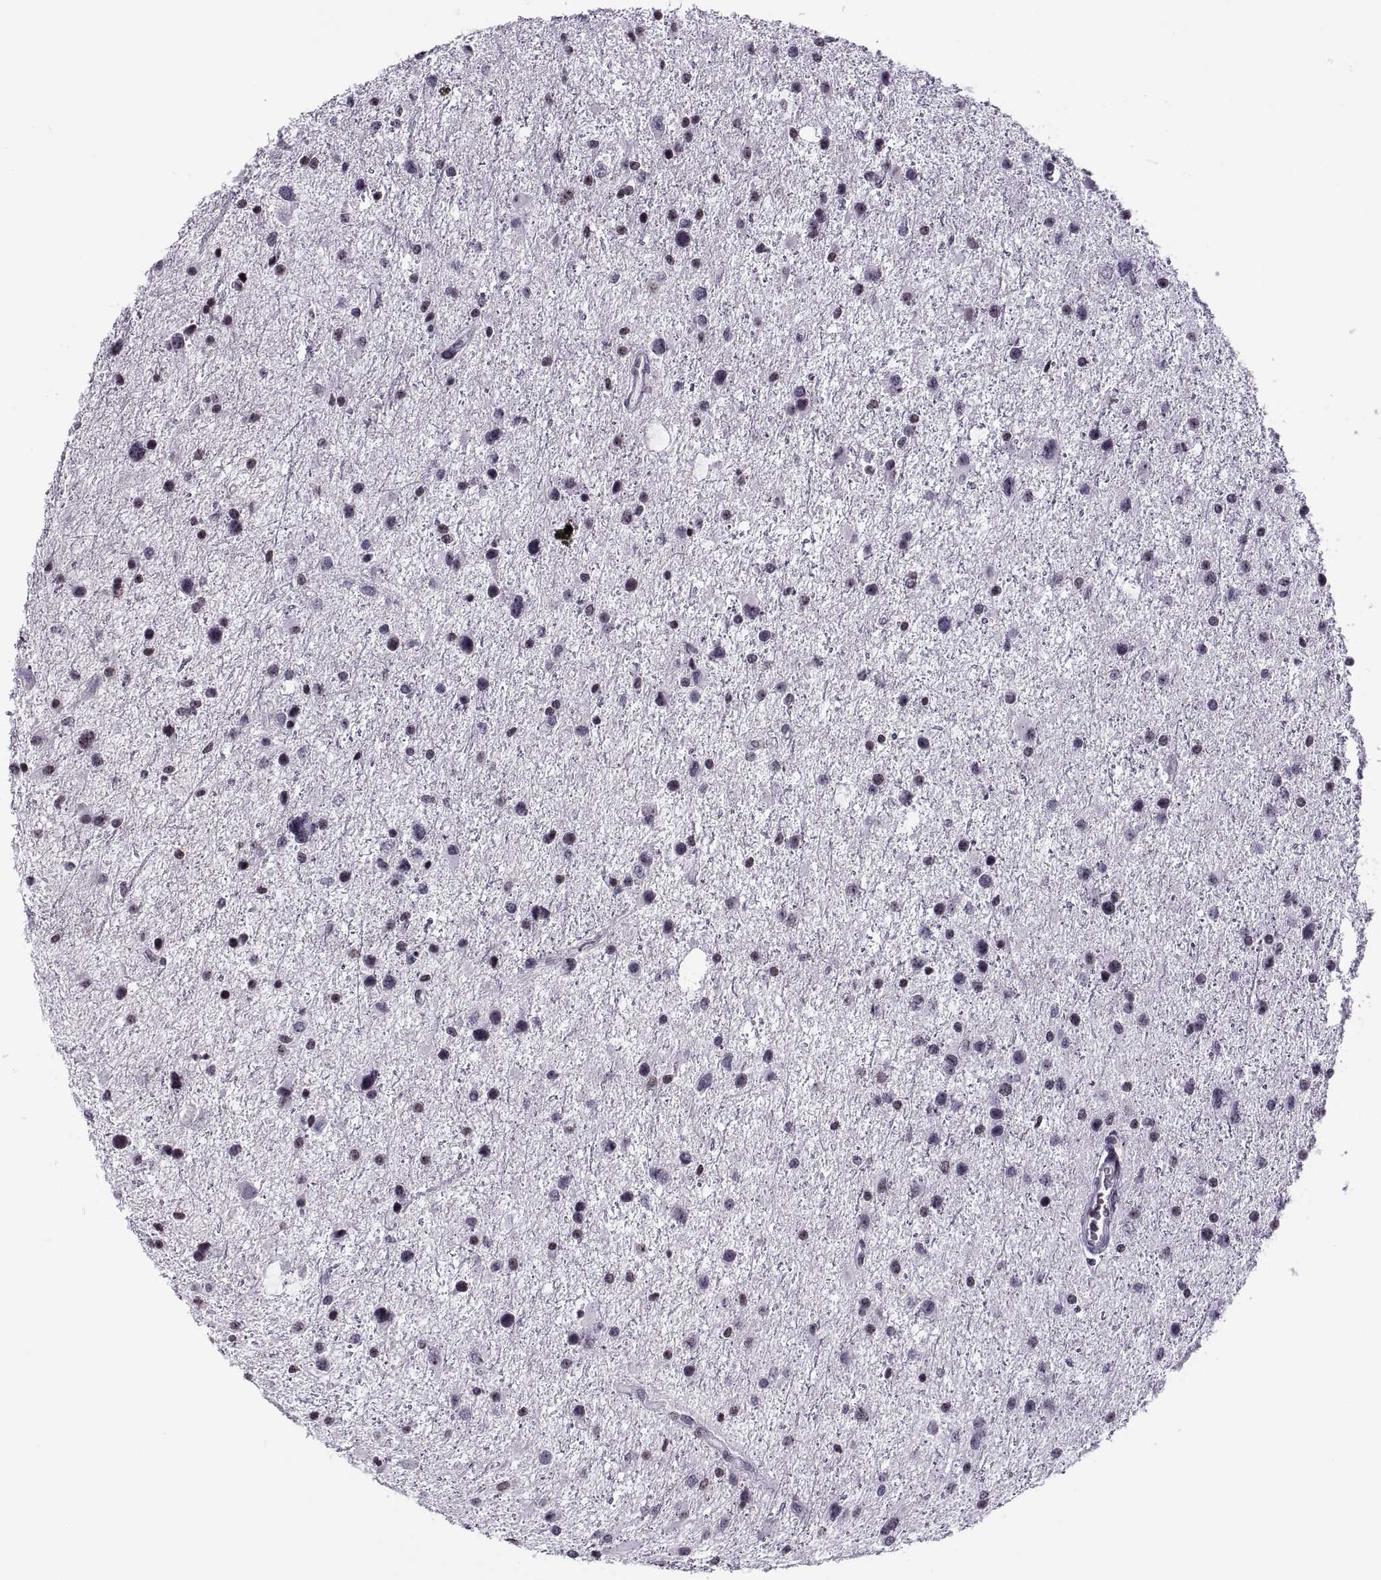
{"staining": {"intensity": "negative", "quantity": "none", "location": "none"}, "tissue": "glioma", "cell_type": "Tumor cells", "image_type": "cancer", "snomed": [{"axis": "morphology", "description": "Glioma, malignant, Low grade"}, {"axis": "topography", "description": "Brain"}], "caption": "High power microscopy histopathology image of an IHC micrograph of malignant low-grade glioma, revealing no significant expression in tumor cells.", "gene": "H1-8", "patient": {"sex": "female", "age": 32}}